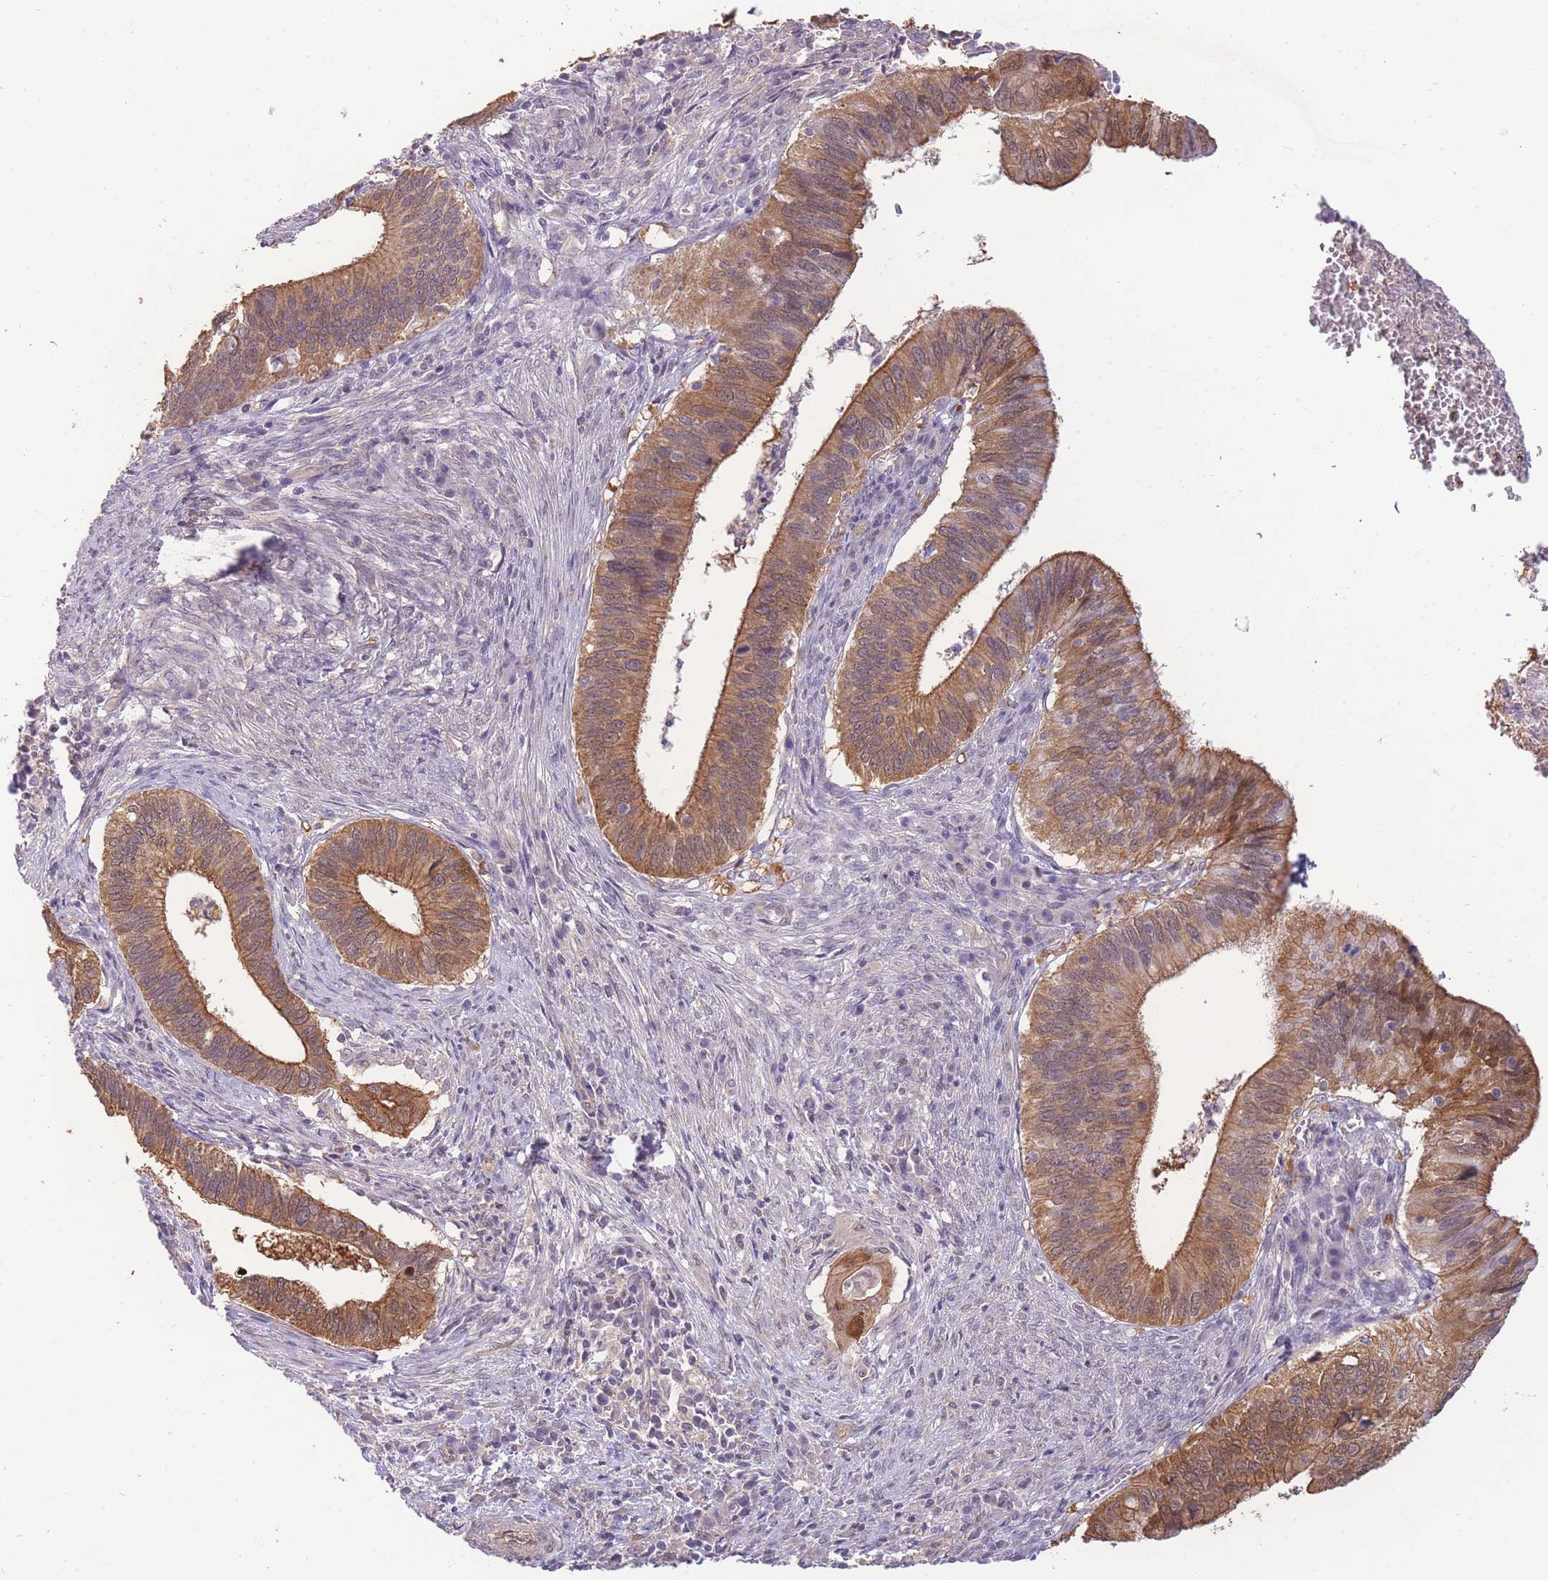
{"staining": {"intensity": "moderate", "quantity": ">75%", "location": "cytoplasmic/membranous"}, "tissue": "cervical cancer", "cell_type": "Tumor cells", "image_type": "cancer", "snomed": [{"axis": "morphology", "description": "Adenocarcinoma, NOS"}, {"axis": "topography", "description": "Cervix"}], "caption": "Moderate cytoplasmic/membranous staining is appreciated in approximately >75% of tumor cells in cervical cancer (adenocarcinoma). Using DAB (brown) and hematoxylin (blue) stains, captured at high magnification using brightfield microscopy.", "gene": "SMC6", "patient": {"sex": "female", "age": 42}}